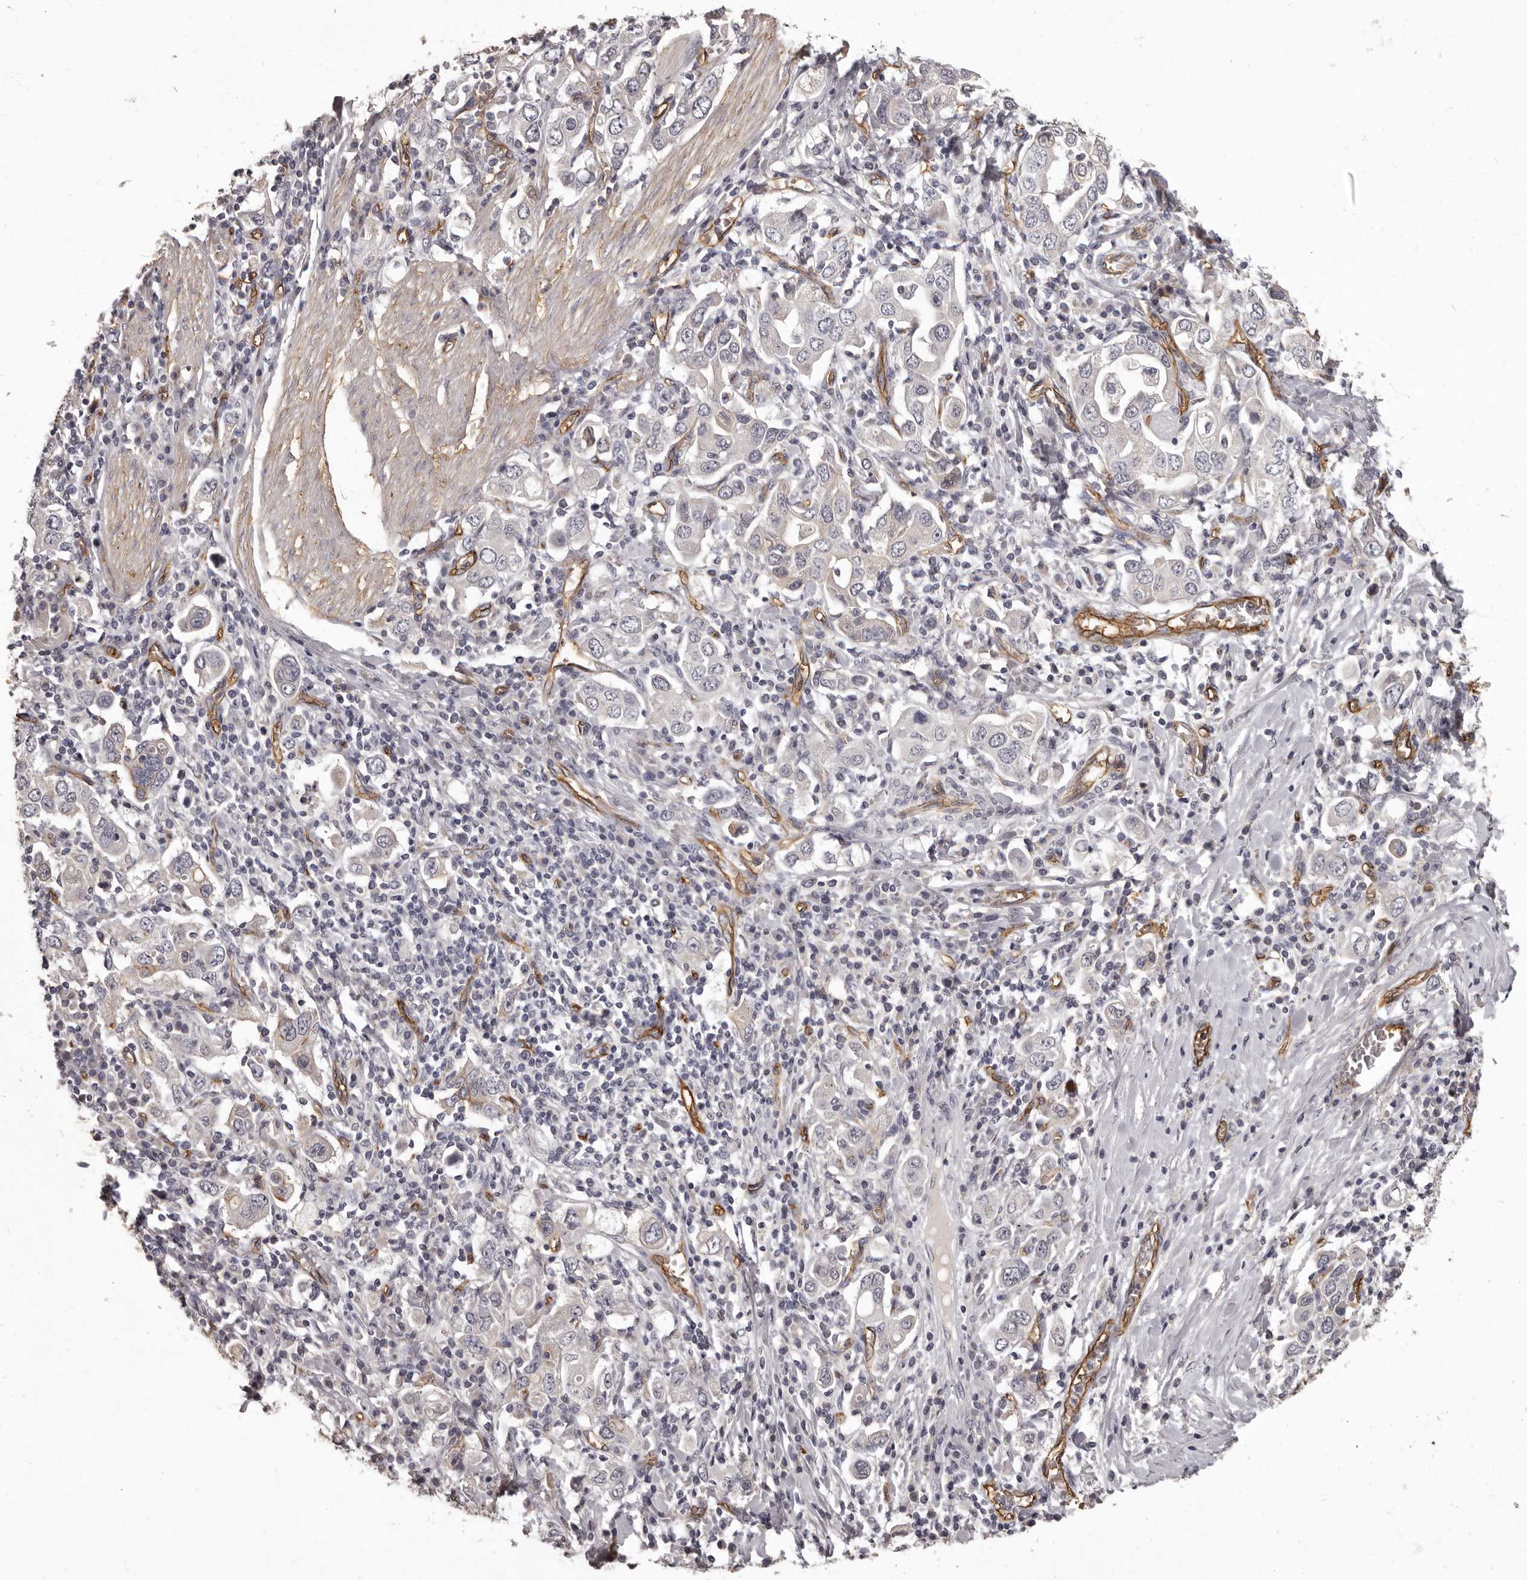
{"staining": {"intensity": "negative", "quantity": "none", "location": "none"}, "tissue": "stomach cancer", "cell_type": "Tumor cells", "image_type": "cancer", "snomed": [{"axis": "morphology", "description": "Adenocarcinoma, NOS"}, {"axis": "topography", "description": "Stomach, upper"}], "caption": "The histopathology image exhibits no significant positivity in tumor cells of adenocarcinoma (stomach).", "gene": "GPR78", "patient": {"sex": "male", "age": 62}}